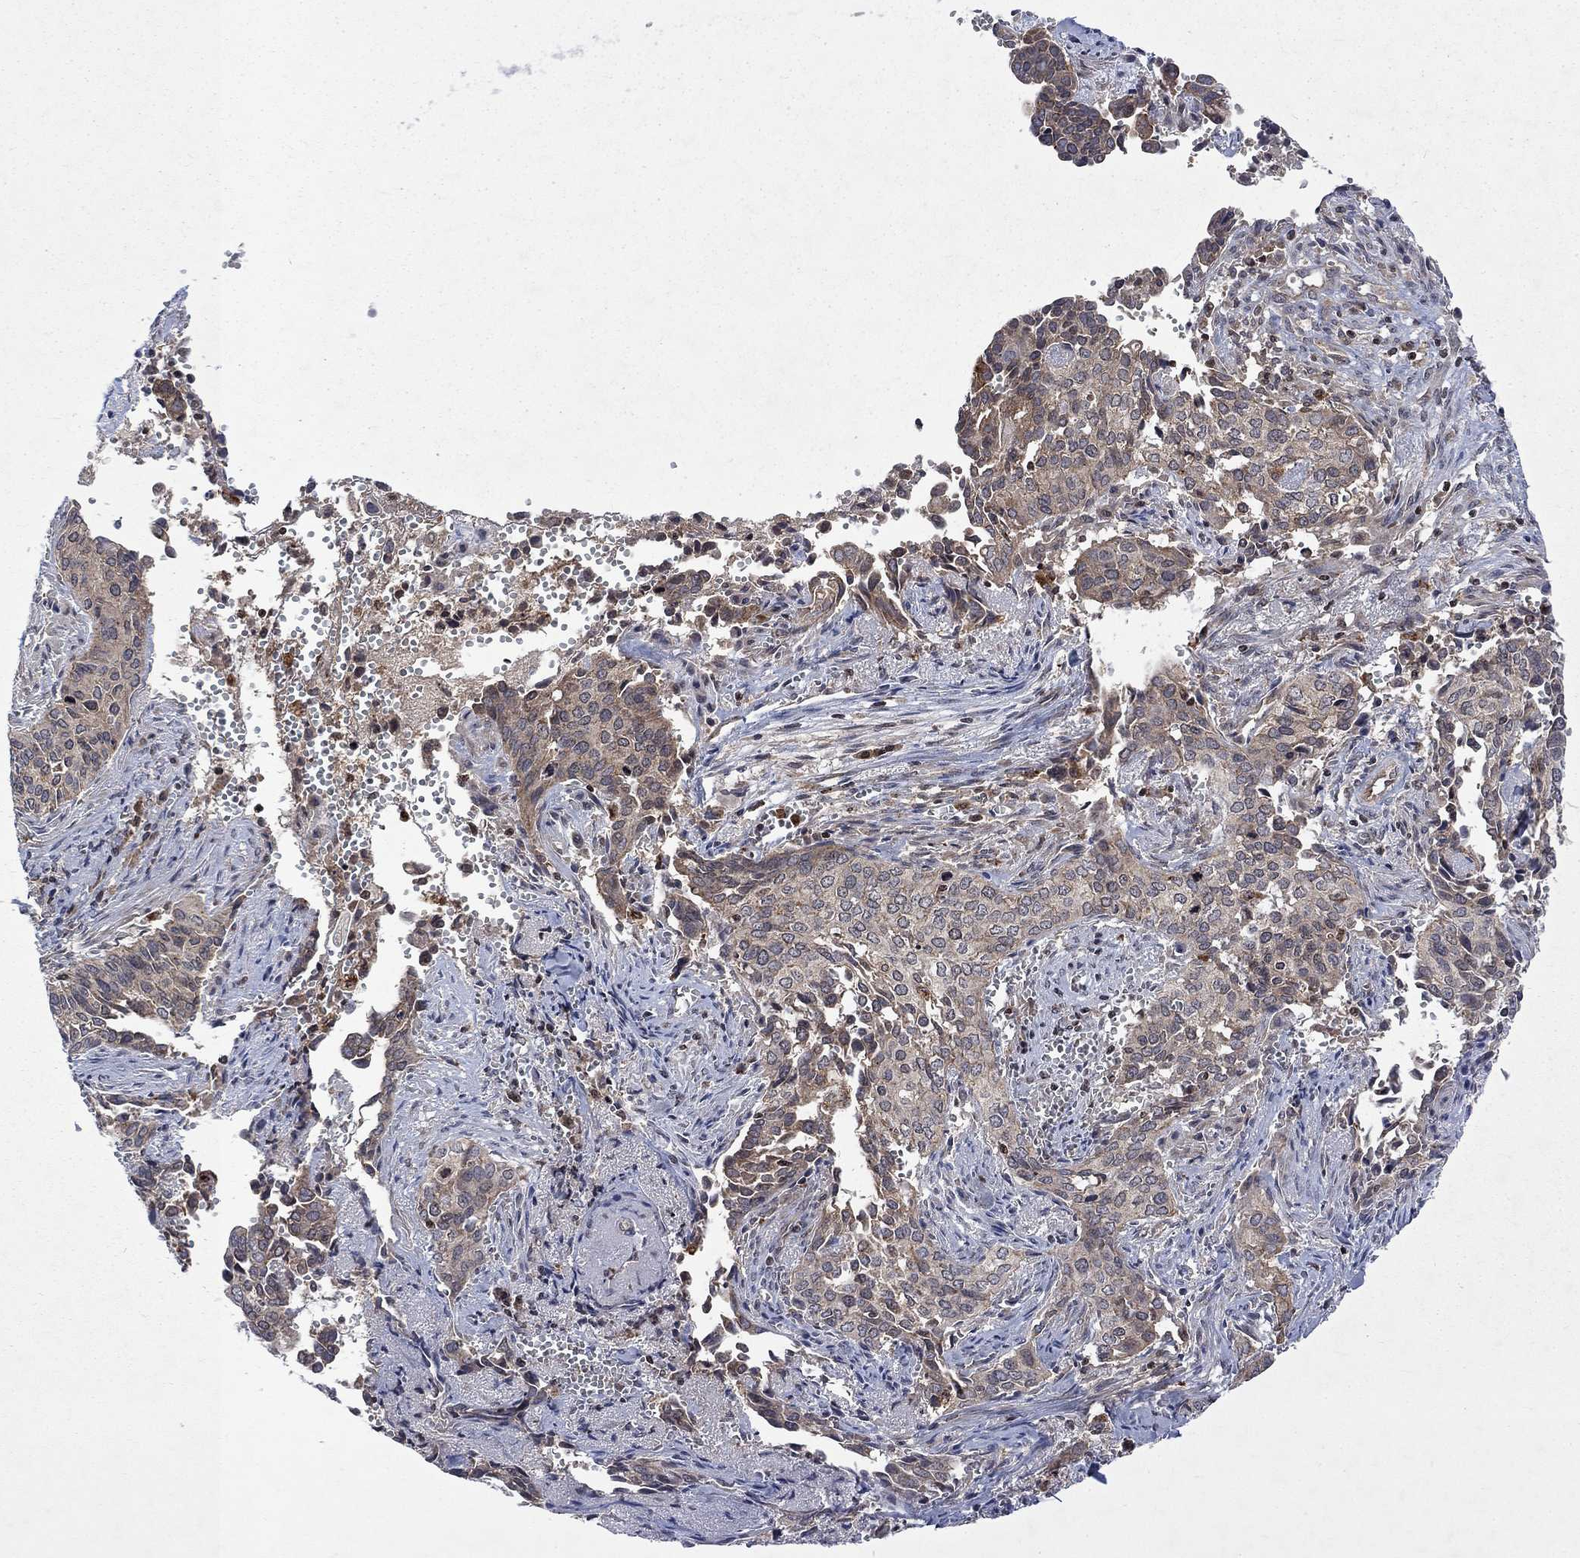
{"staining": {"intensity": "weak", "quantity": "<25%", "location": "cytoplasmic/membranous"}, "tissue": "cervical cancer", "cell_type": "Tumor cells", "image_type": "cancer", "snomed": [{"axis": "morphology", "description": "Squamous cell carcinoma, NOS"}, {"axis": "topography", "description": "Cervix"}], "caption": "Cervical squamous cell carcinoma was stained to show a protein in brown. There is no significant staining in tumor cells. (Stains: DAB (3,3'-diaminobenzidine) immunohistochemistry (IHC) with hematoxylin counter stain, Microscopy: brightfield microscopy at high magnification).", "gene": "TMEM33", "patient": {"sex": "female", "age": 29}}